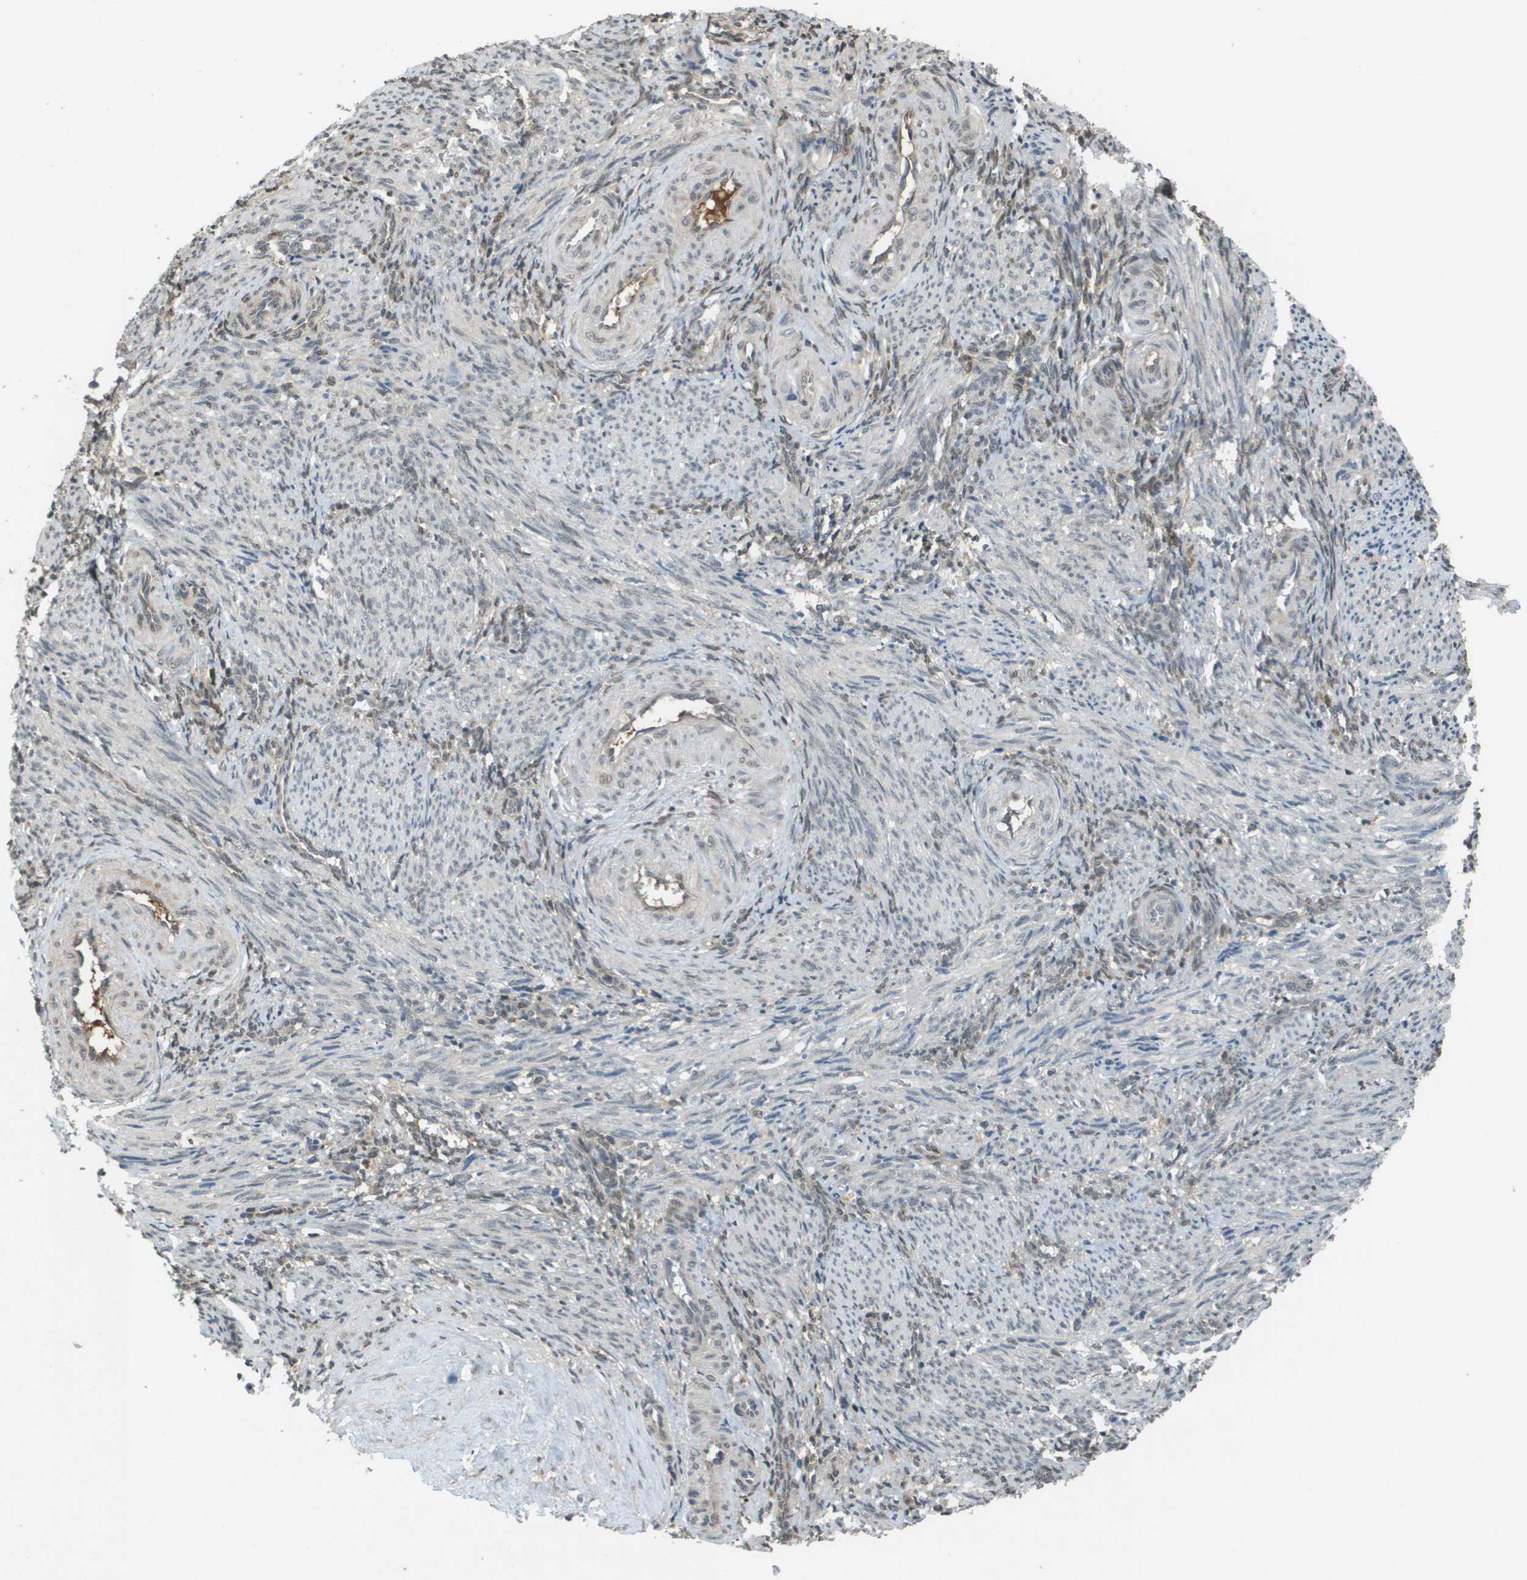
{"staining": {"intensity": "weak", "quantity": "<25%", "location": "nuclear"}, "tissue": "smooth muscle", "cell_type": "Smooth muscle cells", "image_type": "normal", "snomed": [{"axis": "morphology", "description": "Normal tissue, NOS"}, {"axis": "topography", "description": "Endometrium"}], "caption": "Immunohistochemical staining of unremarkable human smooth muscle reveals no significant positivity in smooth muscle cells.", "gene": "NDRG2", "patient": {"sex": "female", "age": 33}}